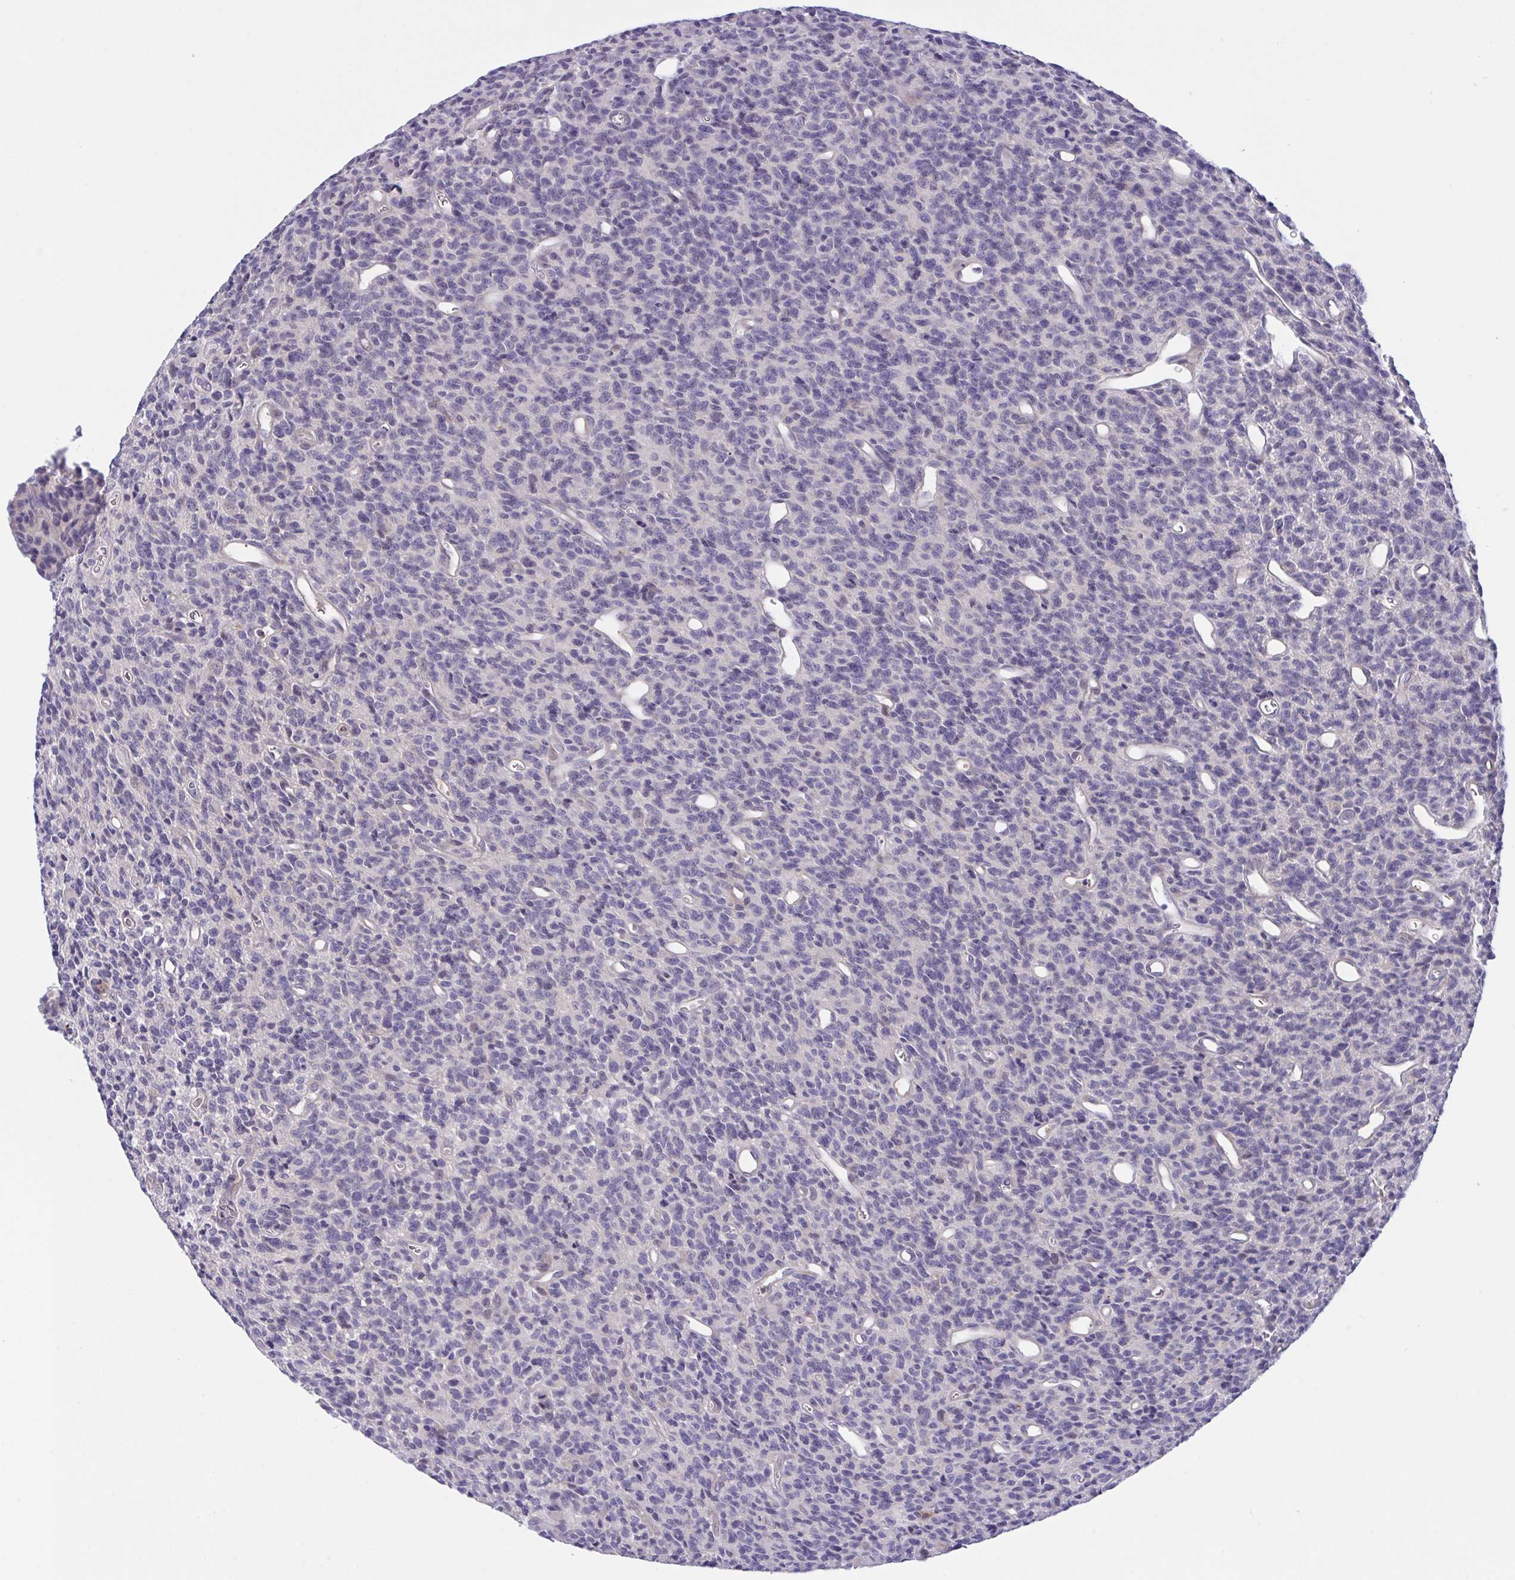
{"staining": {"intensity": "negative", "quantity": "none", "location": "none"}, "tissue": "glioma", "cell_type": "Tumor cells", "image_type": "cancer", "snomed": [{"axis": "morphology", "description": "Glioma, malignant, High grade"}, {"axis": "topography", "description": "Brain"}], "caption": "Glioma stained for a protein using immunohistochemistry reveals no positivity tumor cells.", "gene": "RHOXF1", "patient": {"sex": "male", "age": 76}}